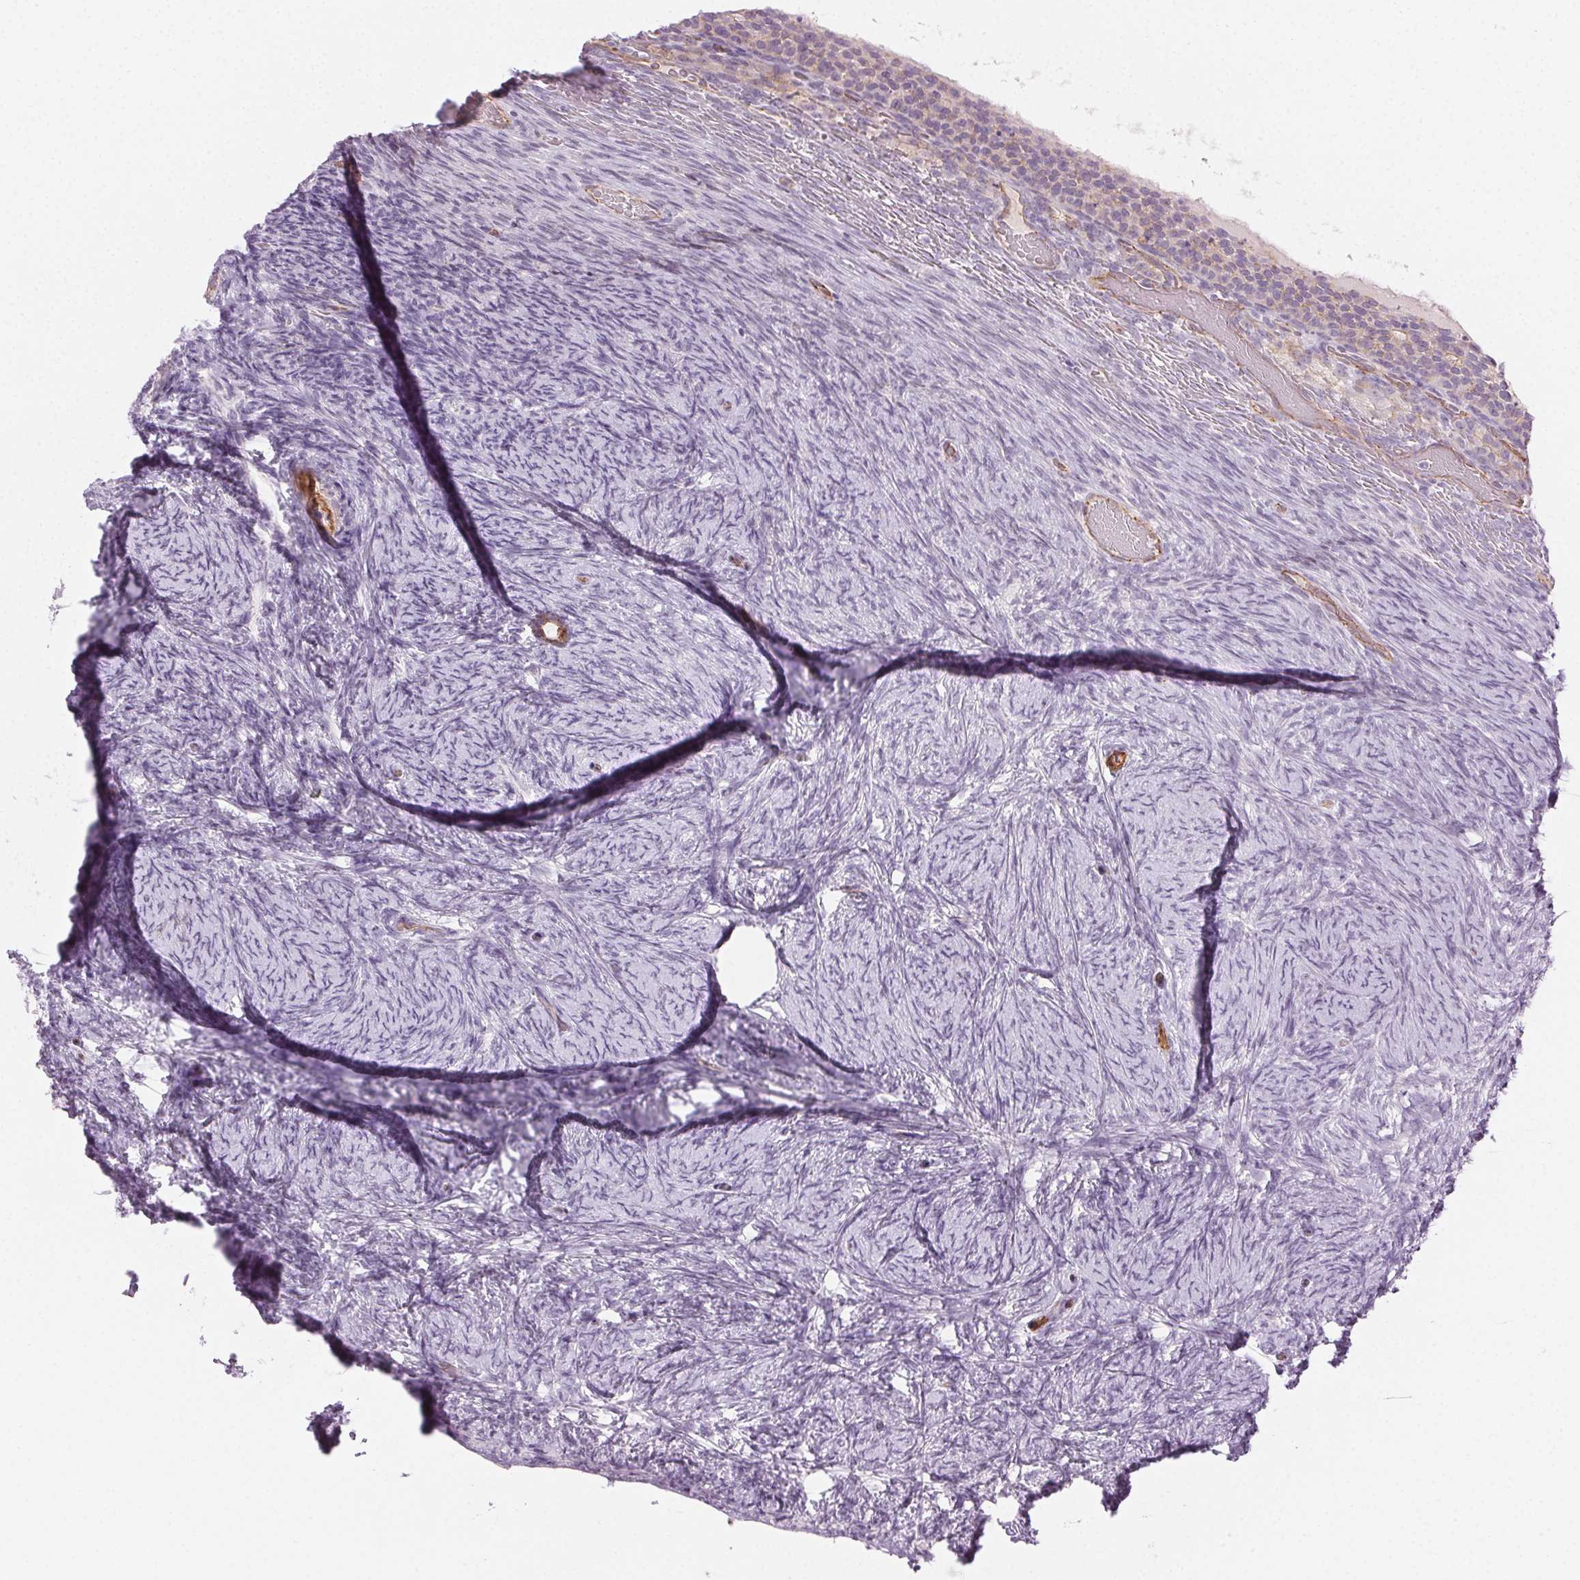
{"staining": {"intensity": "negative", "quantity": "none", "location": "none"}, "tissue": "ovary", "cell_type": "Ovarian stroma cells", "image_type": "normal", "snomed": [{"axis": "morphology", "description": "Normal tissue, NOS"}, {"axis": "topography", "description": "Ovary"}], "caption": "High magnification brightfield microscopy of normal ovary stained with DAB (brown) and counterstained with hematoxylin (blue): ovarian stroma cells show no significant staining. The staining was performed using DAB (3,3'-diaminobenzidine) to visualize the protein expression in brown, while the nuclei were stained in blue with hematoxylin (Magnification: 20x).", "gene": "AIF1L", "patient": {"sex": "female", "age": 34}}